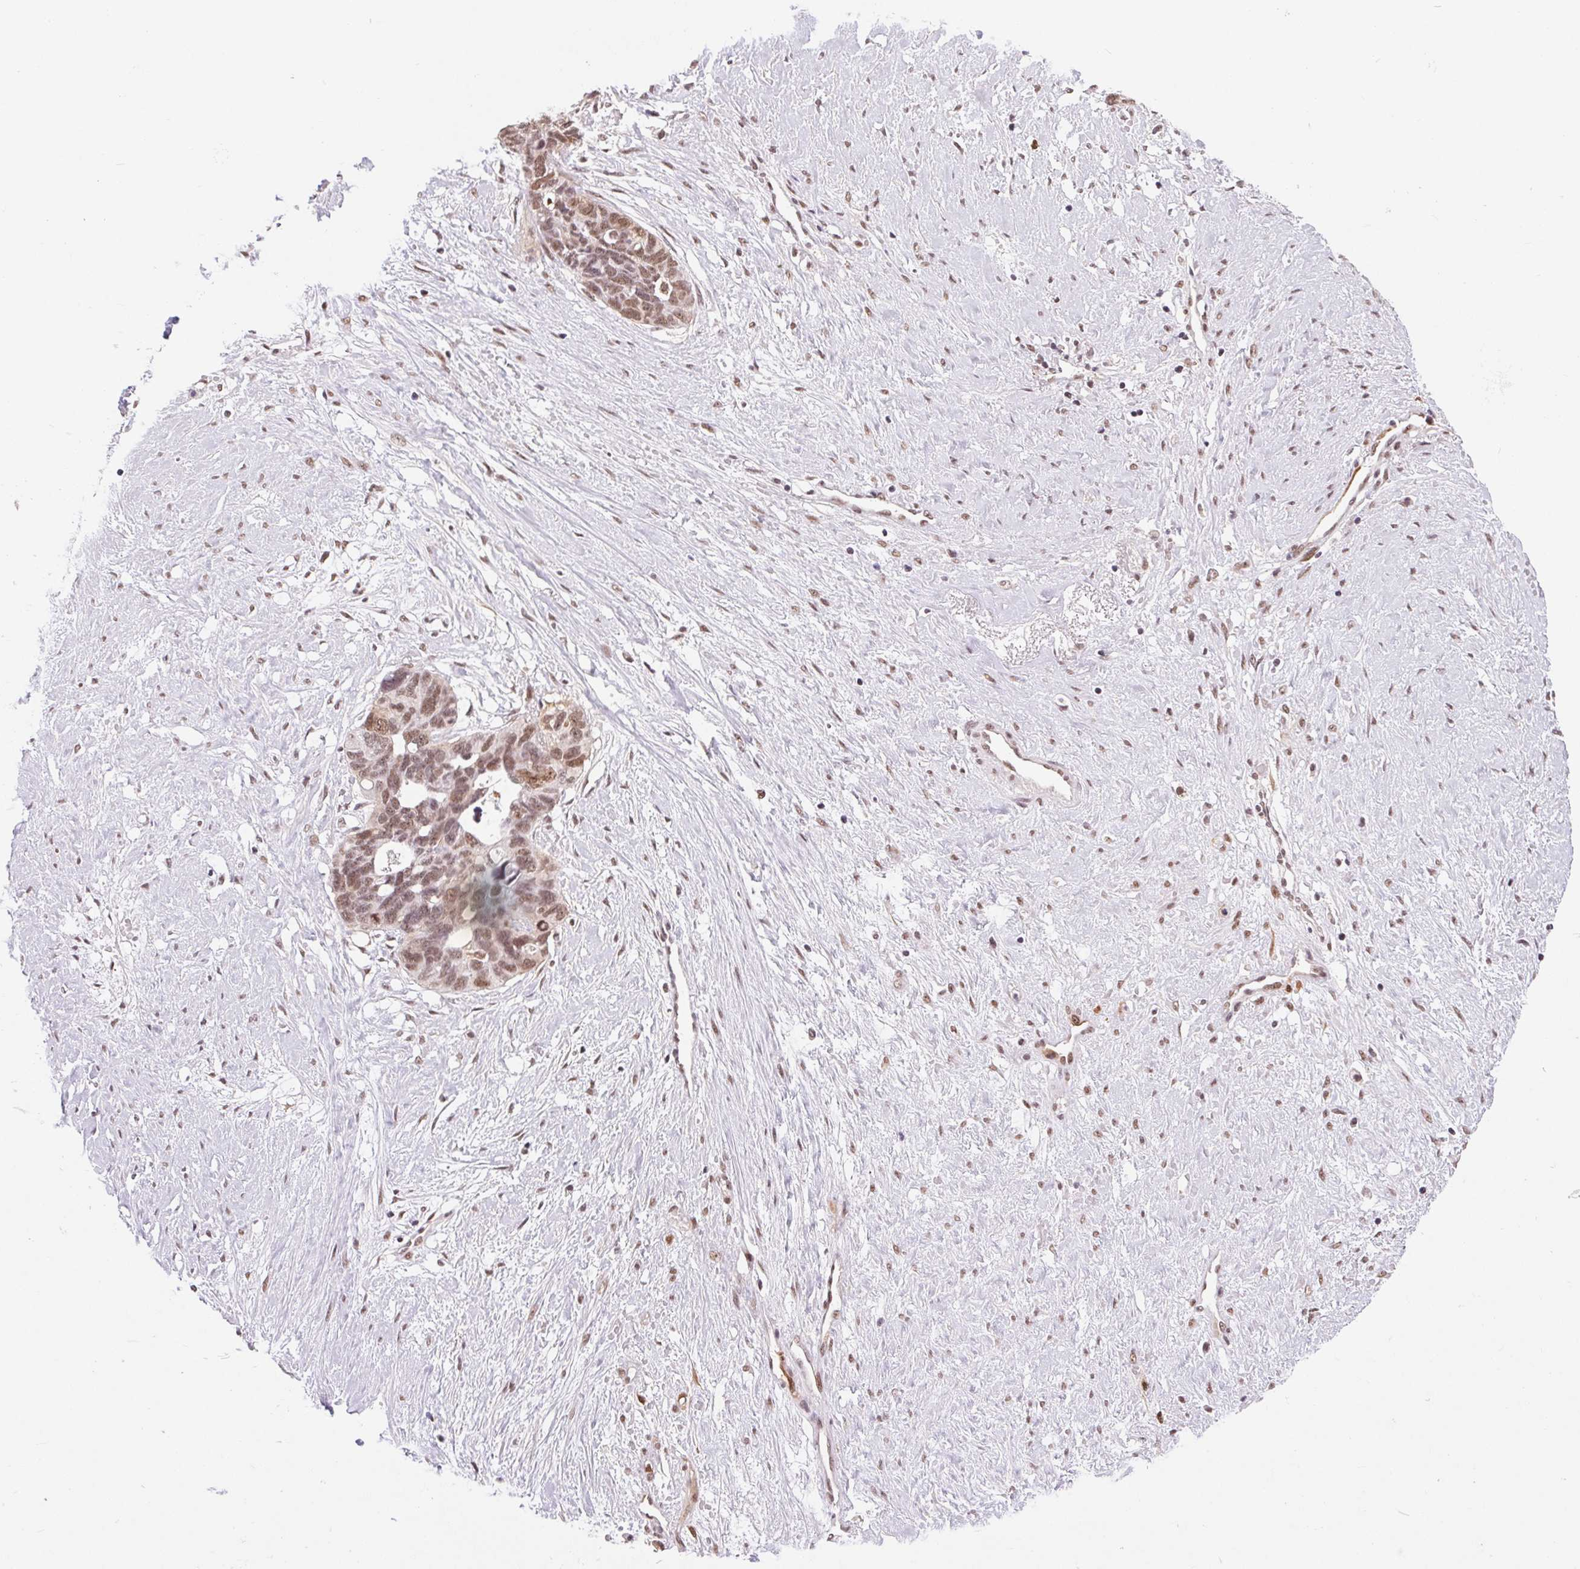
{"staining": {"intensity": "moderate", "quantity": ">75%", "location": "nuclear"}, "tissue": "ovarian cancer", "cell_type": "Tumor cells", "image_type": "cancer", "snomed": [{"axis": "morphology", "description": "Cystadenocarcinoma, serous, NOS"}, {"axis": "topography", "description": "Ovary"}], "caption": "Human ovarian cancer (serous cystadenocarcinoma) stained for a protein (brown) demonstrates moderate nuclear positive positivity in about >75% of tumor cells.", "gene": "CD2BP2", "patient": {"sex": "female", "age": 69}}